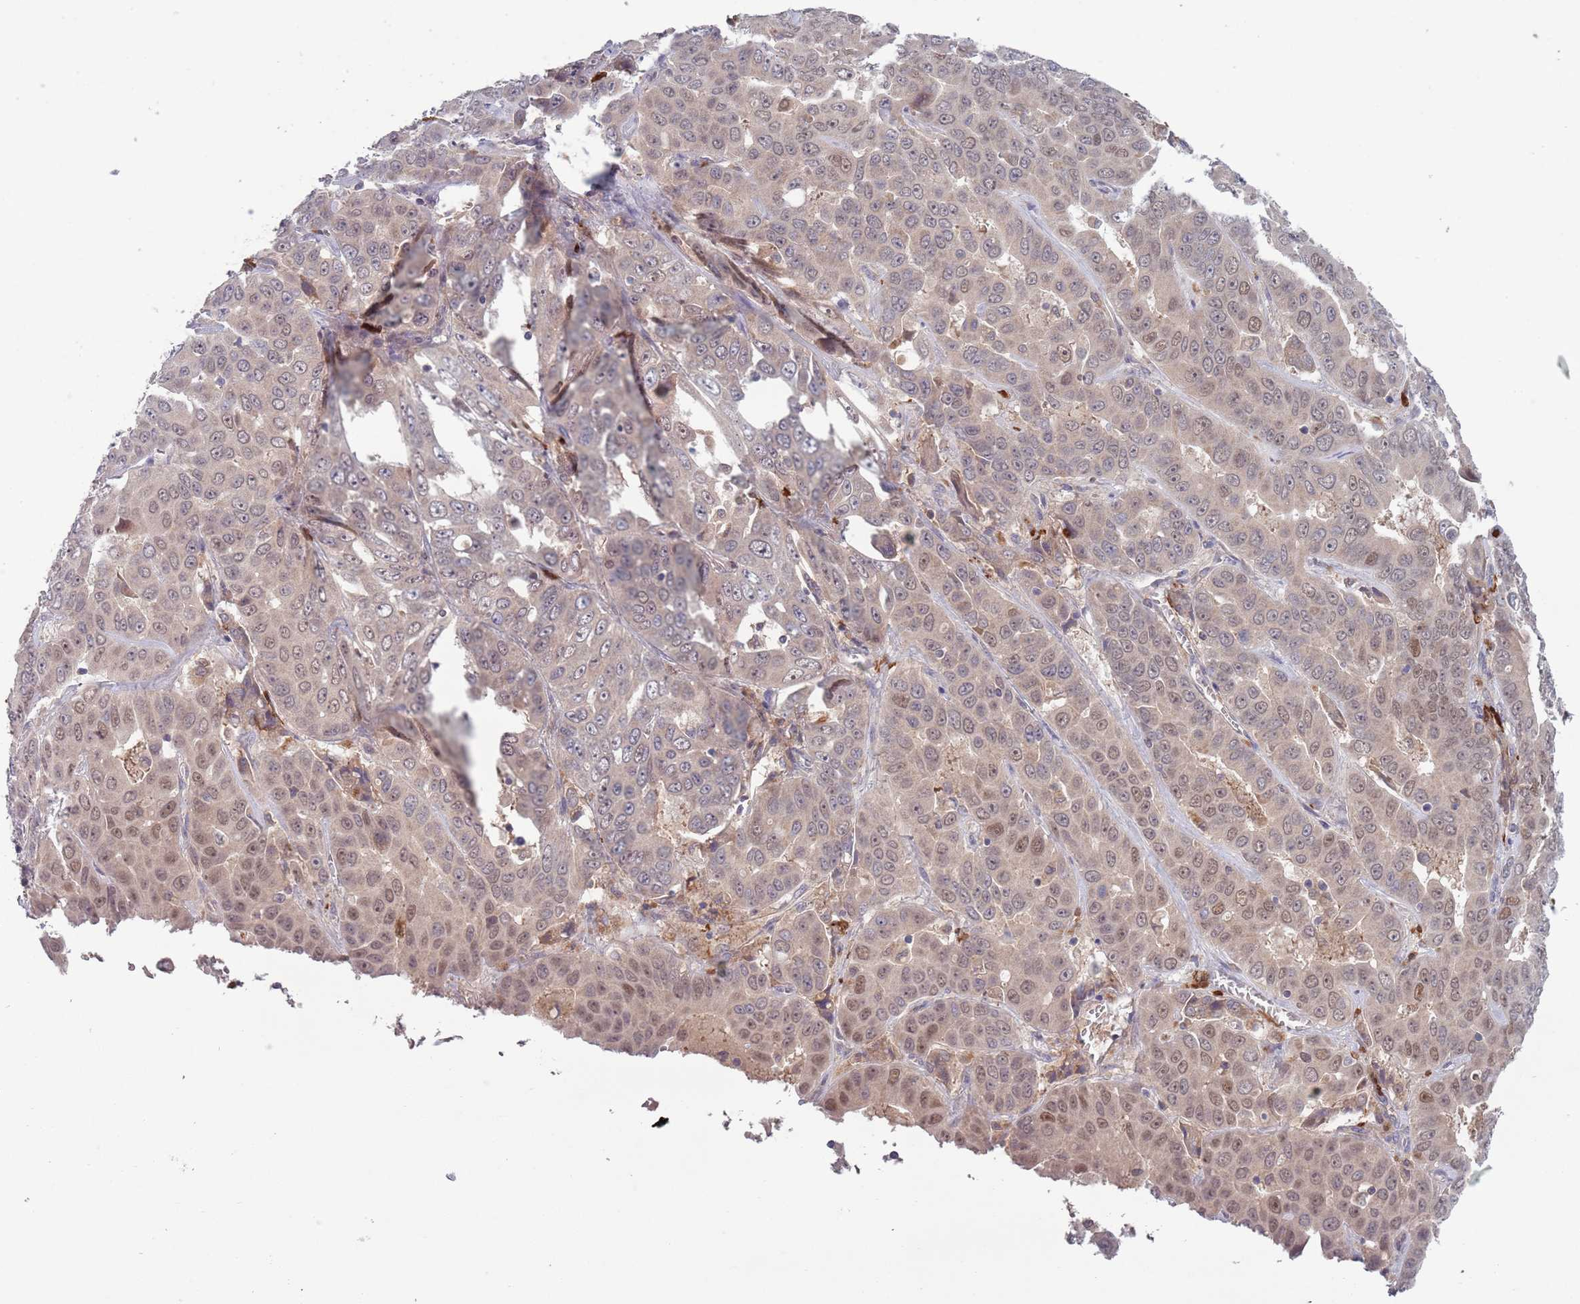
{"staining": {"intensity": "weak", "quantity": ">75%", "location": "nuclear"}, "tissue": "liver cancer", "cell_type": "Tumor cells", "image_type": "cancer", "snomed": [{"axis": "morphology", "description": "Cholangiocarcinoma"}, {"axis": "topography", "description": "Liver"}], "caption": "Protein analysis of liver cancer tissue displays weak nuclear staining in approximately >75% of tumor cells.", "gene": "TYW1", "patient": {"sex": "female", "age": 52}}